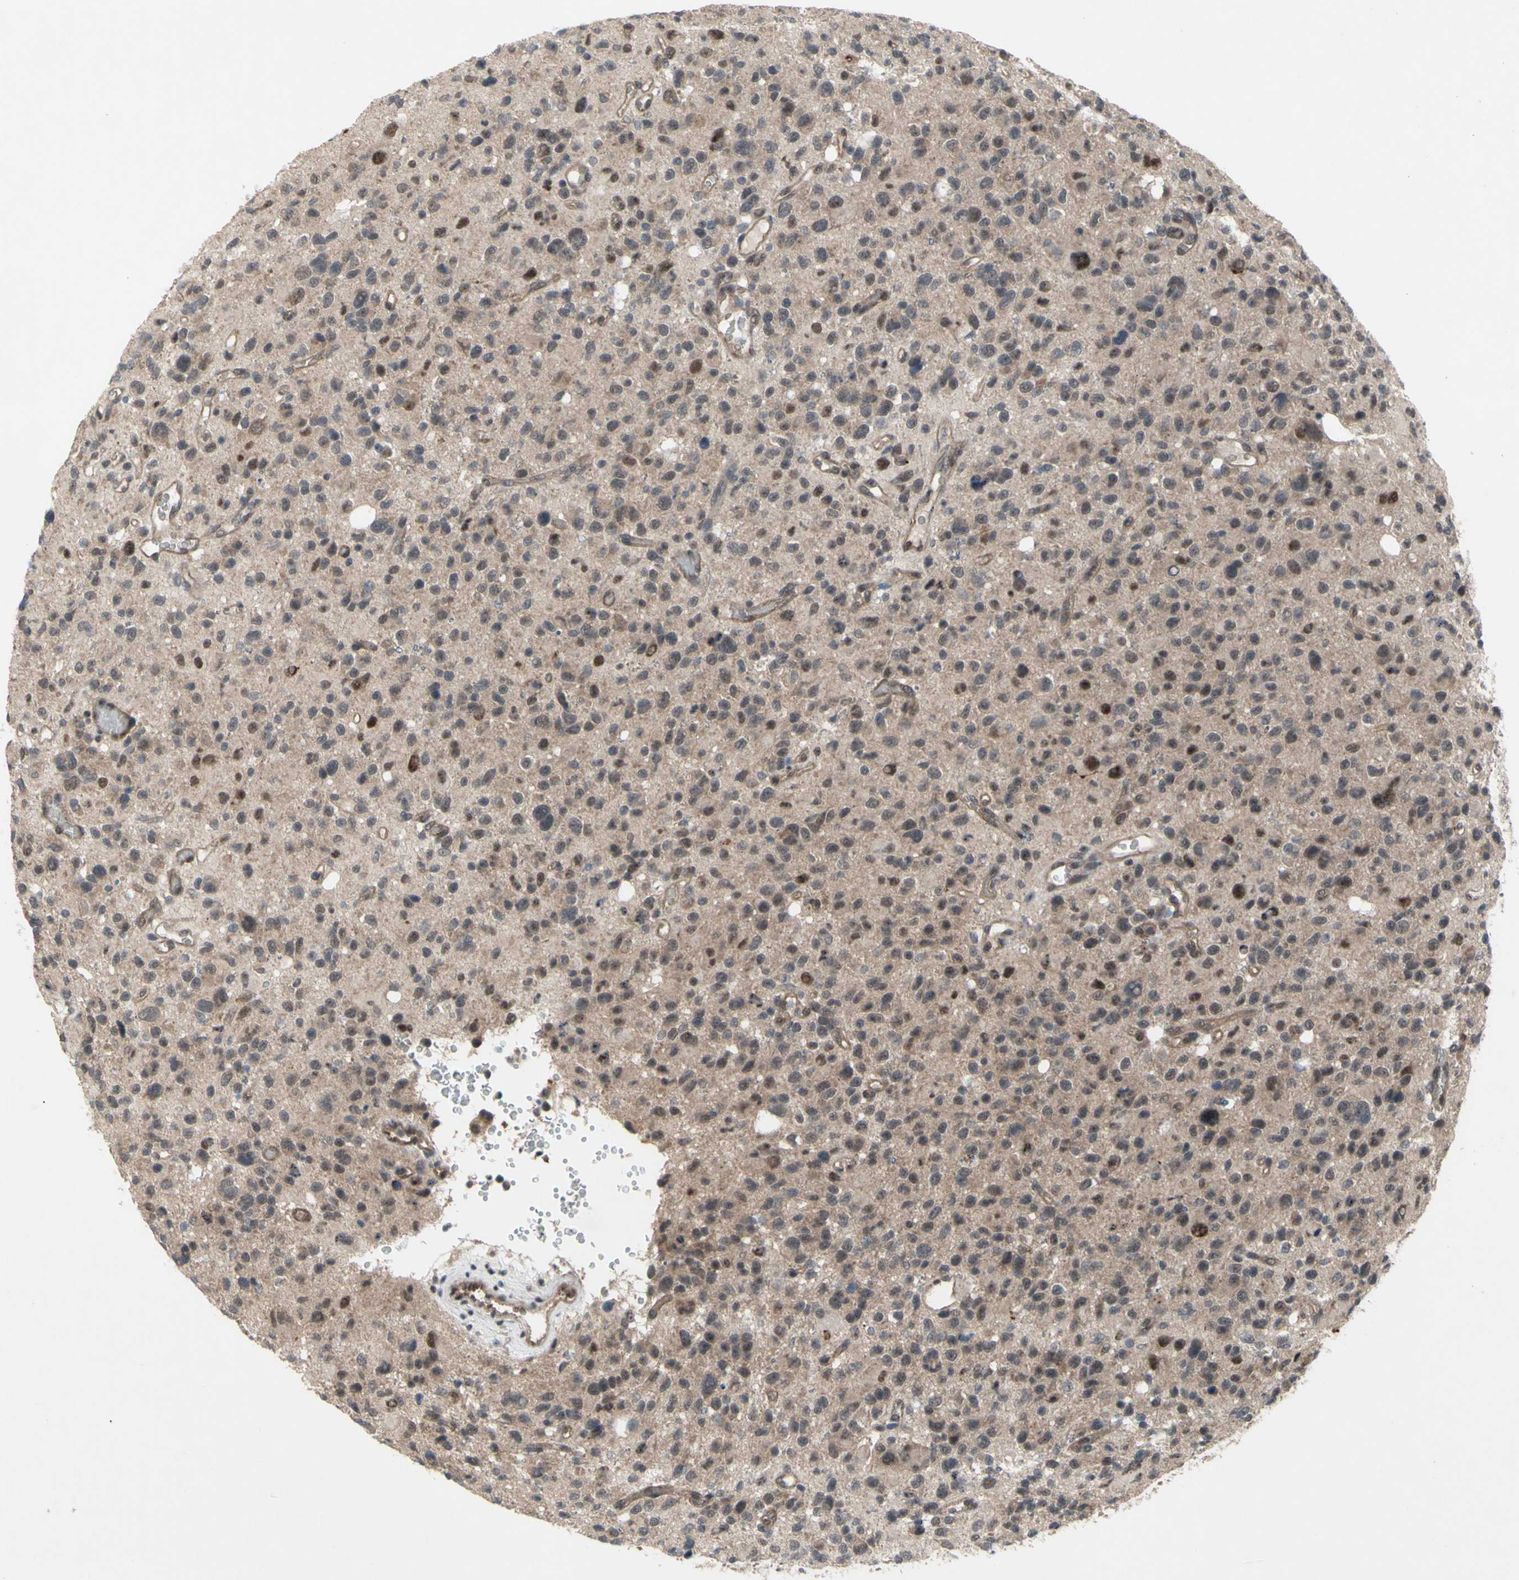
{"staining": {"intensity": "moderate", "quantity": "25%-75%", "location": "nuclear"}, "tissue": "glioma", "cell_type": "Tumor cells", "image_type": "cancer", "snomed": [{"axis": "morphology", "description": "Glioma, malignant, High grade"}, {"axis": "topography", "description": "Brain"}], "caption": "High-grade glioma (malignant) stained for a protein (brown) shows moderate nuclear positive staining in approximately 25%-75% of tumor cells.", "gene": "TRDMT1", "patient": {"sex": "male", "age": 48}}